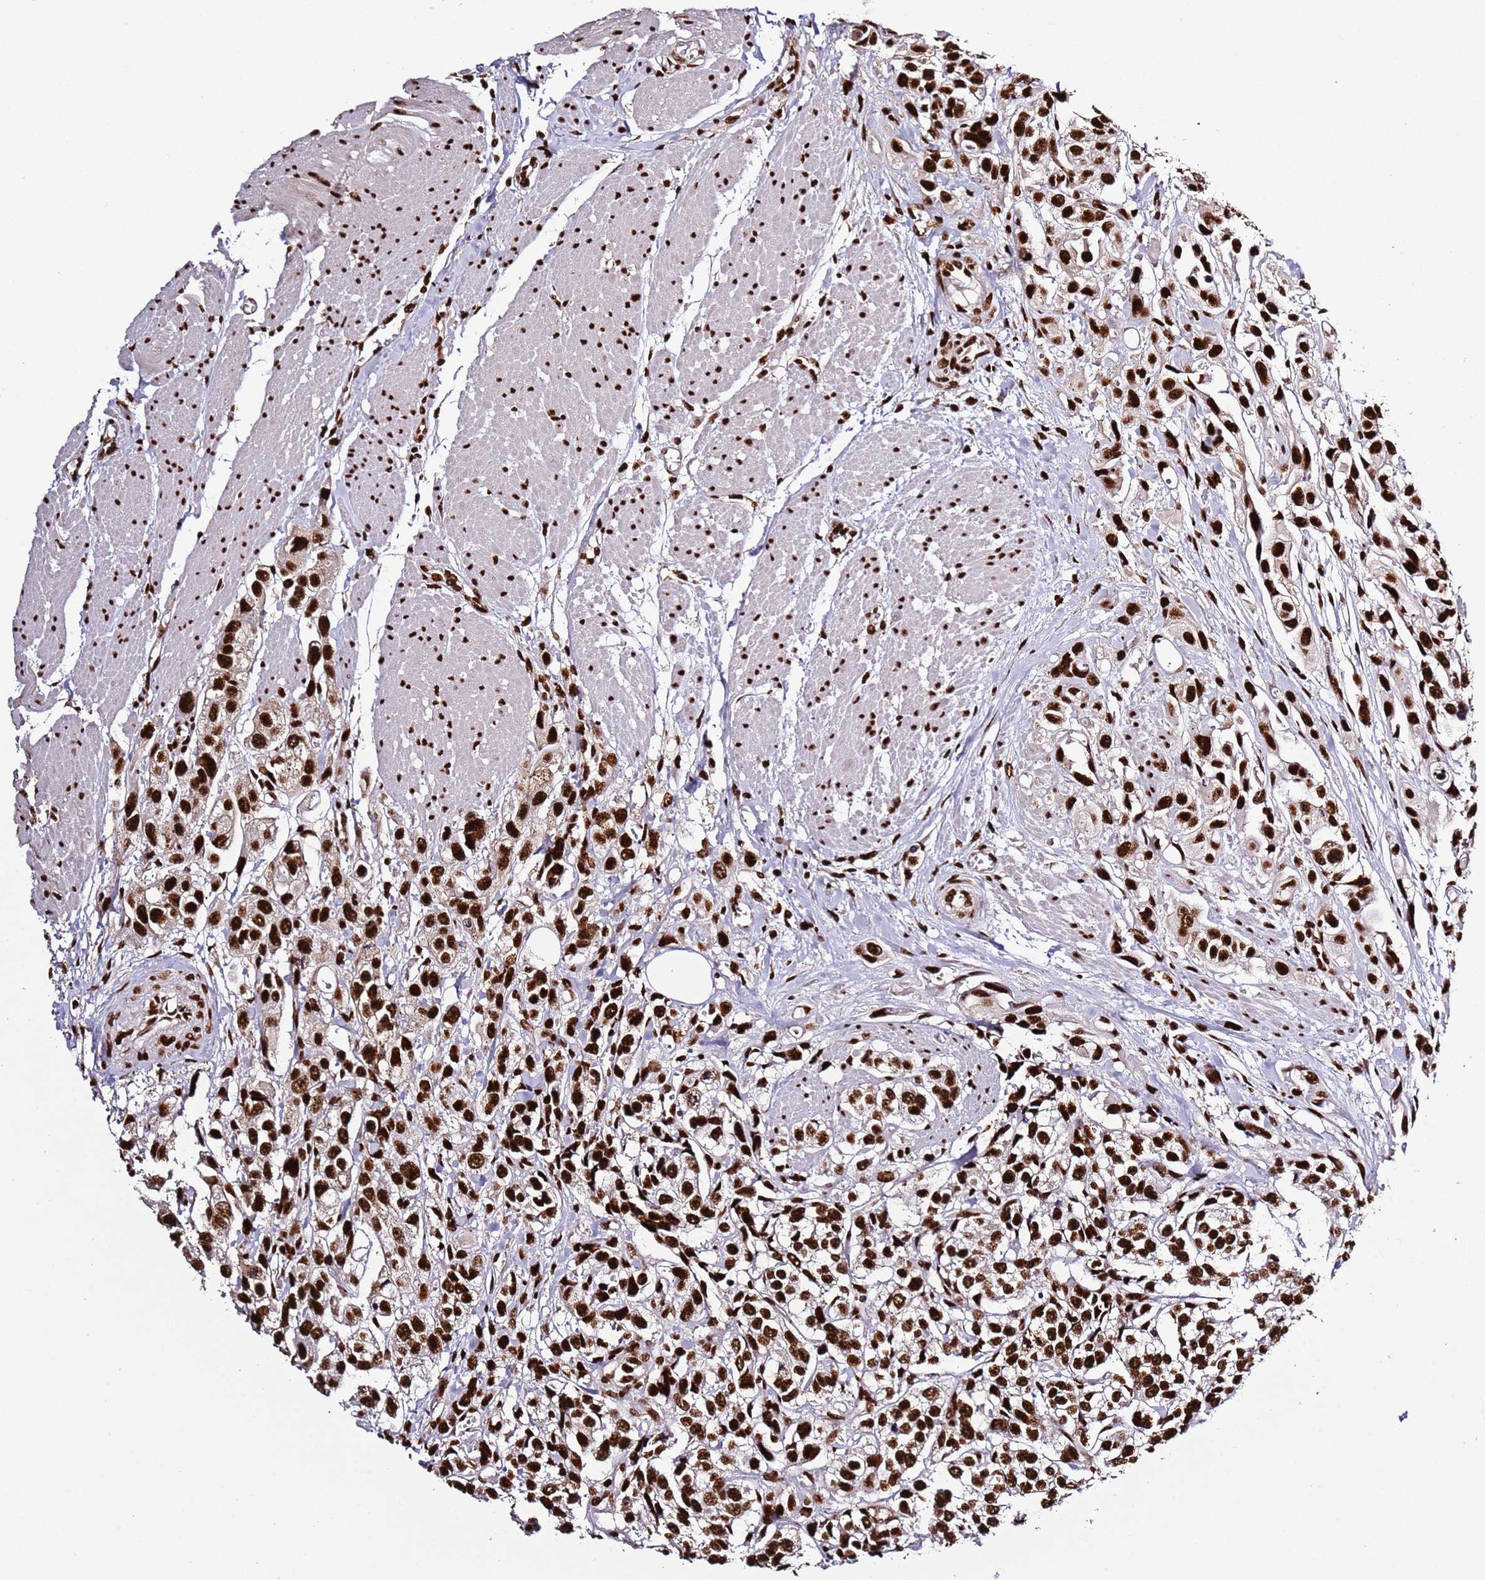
{"staining": {"intensity": "strong", "quantity": ">75%", "location": "nuclear"}, "tissue": "urothelial cancer", "cell_type": "Tumor cells", "image_type": "cancer", "snomed": [{"axis": "morphology", "description": "Urothelial carcinoma, High grade"}, {"axis": "topography", "description": "Urinary bladder"}], "caption": "High-power microscopy captured an IHC image of urothelial cancer, revealing strong nuclear staining in approximately >75% of tumor cells.", "gene": "C6orf226", "patient": {"sex": "male", "age": 67}}